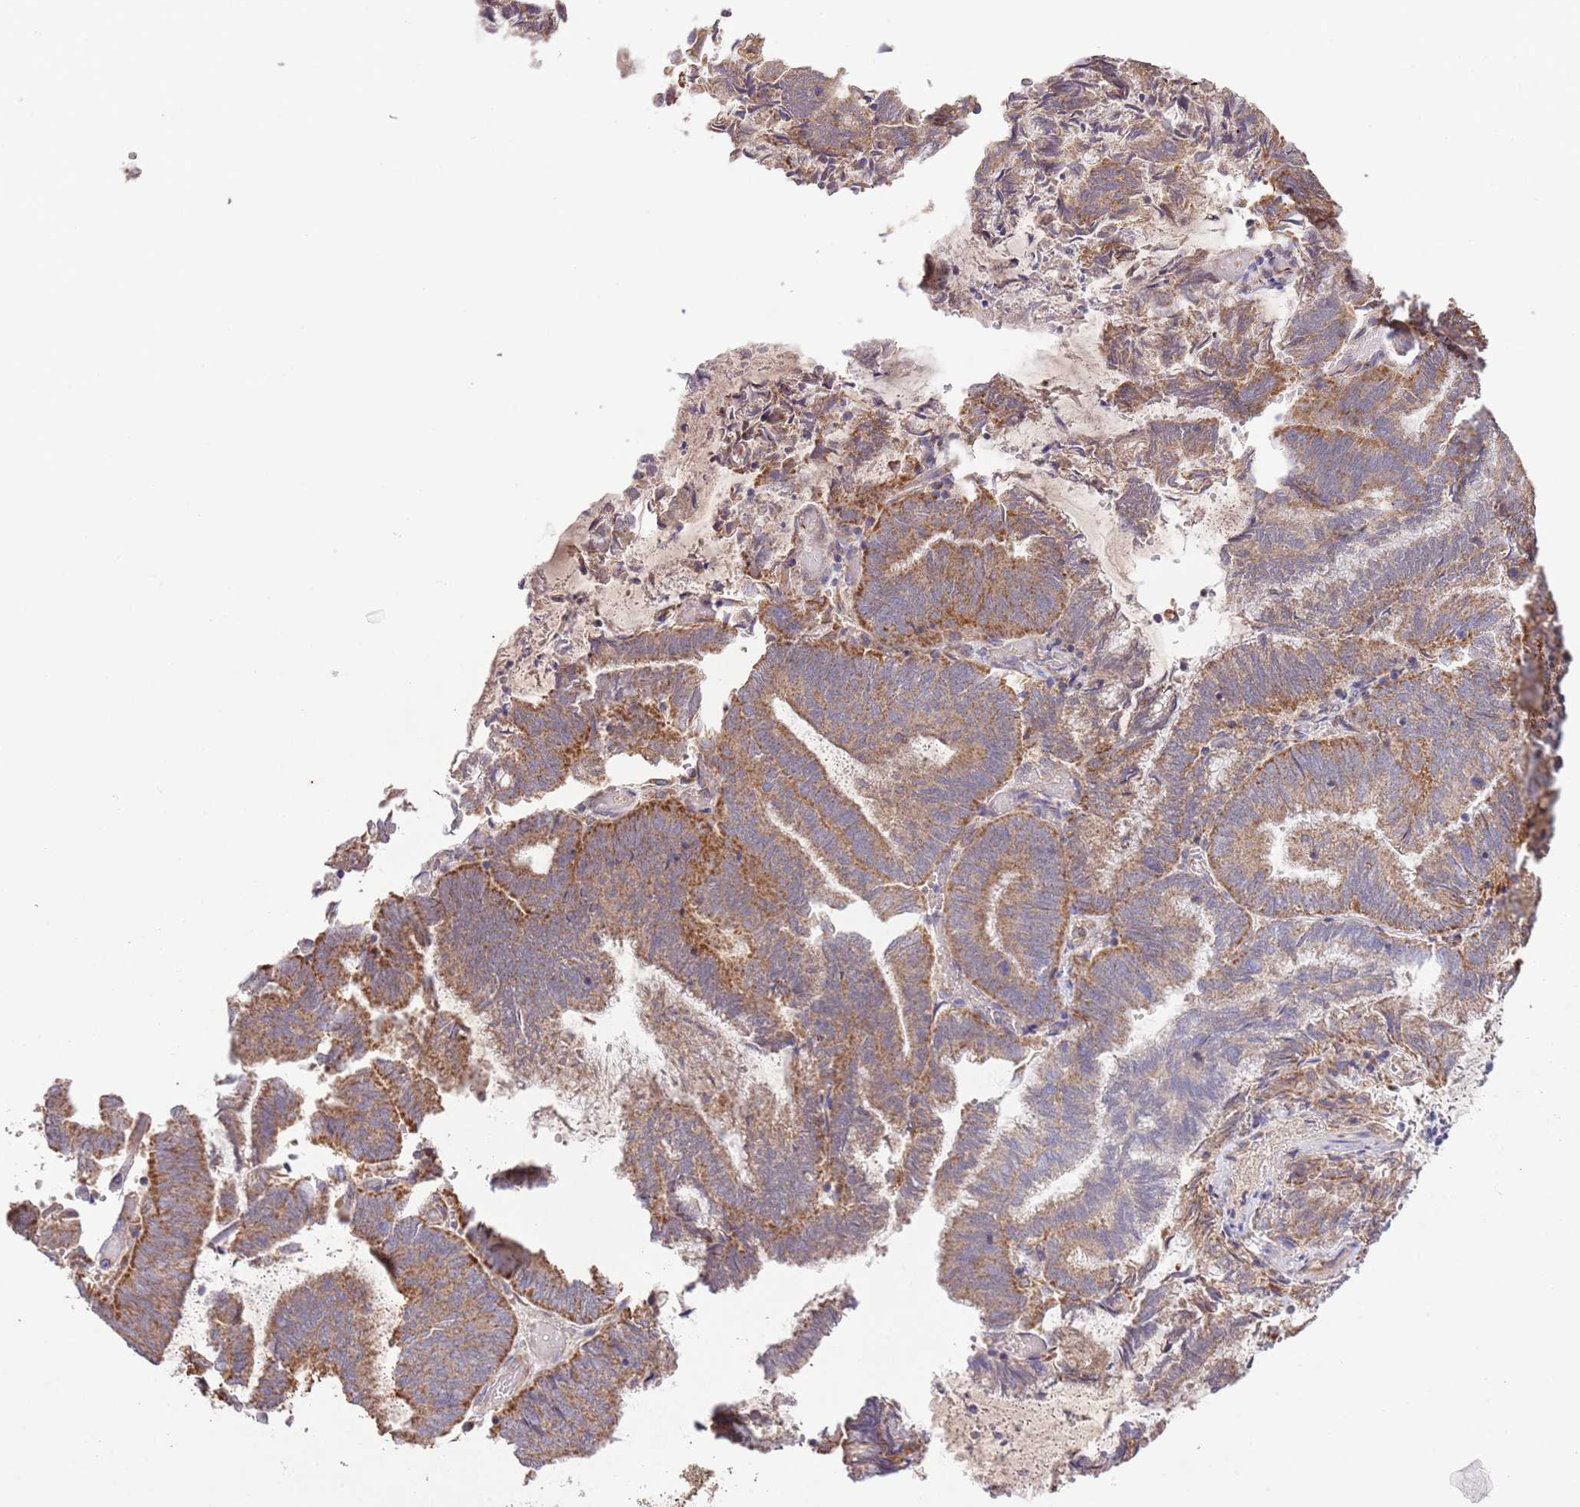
{"staining": {"intensity": "moderate", "quantity": ">75%", "location": "cytoplasmic/membranous"}, "tissue": "endometrial cancer", "cell_type": "Tumor cells", "image_type": "cancer", "snomed": [{"axis": "morphology", "description": "Adenocarcinoma, NOS"}, {"axis": "topography", "description": "Endometrium"}], "caption": "A micrograph of human endometrial cancer (adenocarcinoma) stained for a protein shows moderate cytoplasmic/membranous brown staining in tumor cells.", "gene": "IVD", "patient": {"sex": "female", "age": 80}}